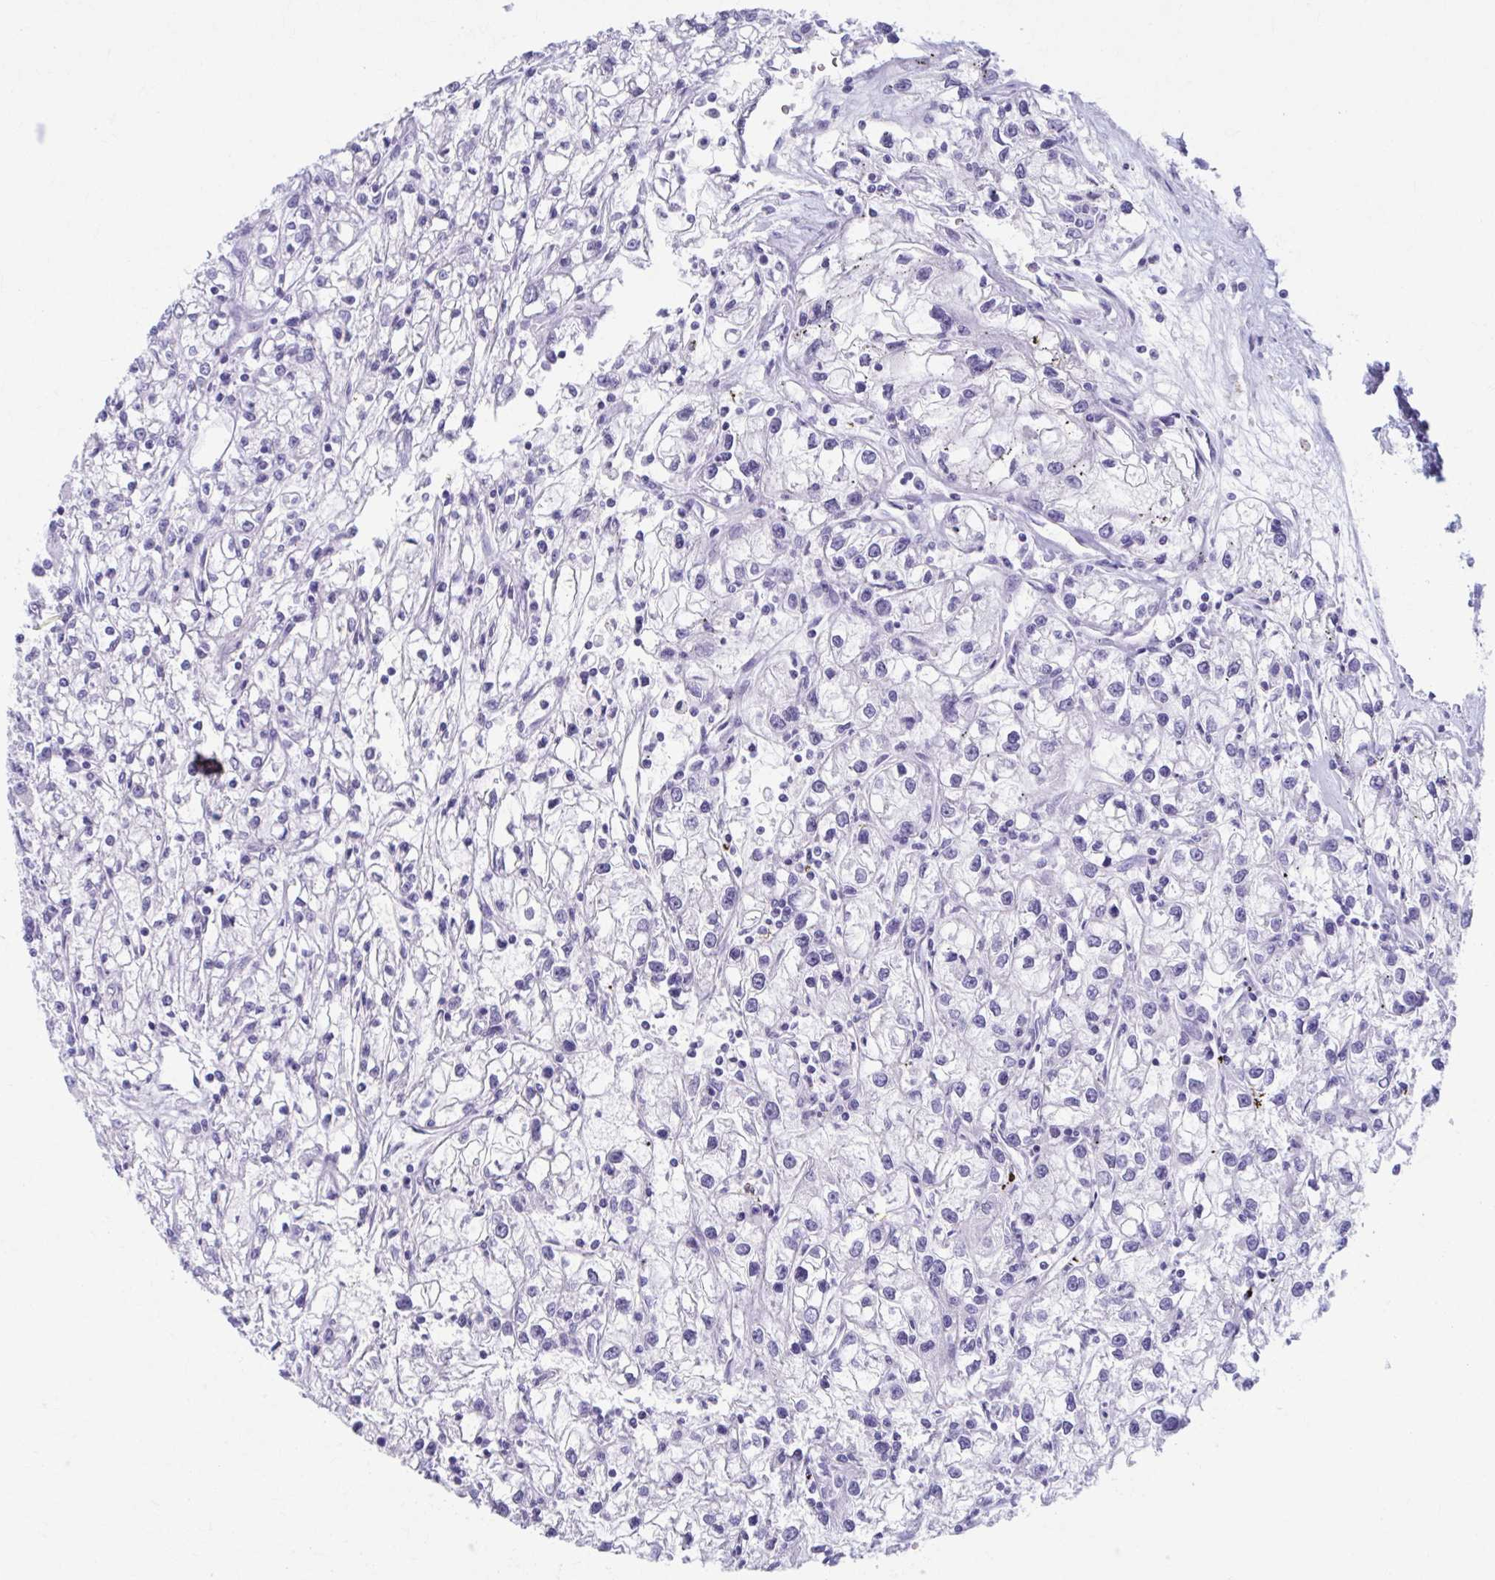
{"staining": {"intensity": "negative", "quantity": "none", "location": "none"}, "tissue": "renal cancer", "cell_type": "Tumor cells", "image_type": "cancer", "snomed": [{"axis": "morphology", "description": "Adenocarcinoma, NOS"}, {"axis": "topography", "description": "Kidney"}], "caption": "Immunohistochemical staining of human adenocarcinoma (renal) demonstrates no significant expression in tumor cells.", "gene": "CCDC105", "patient": {"sex": "female", "age": 59}}